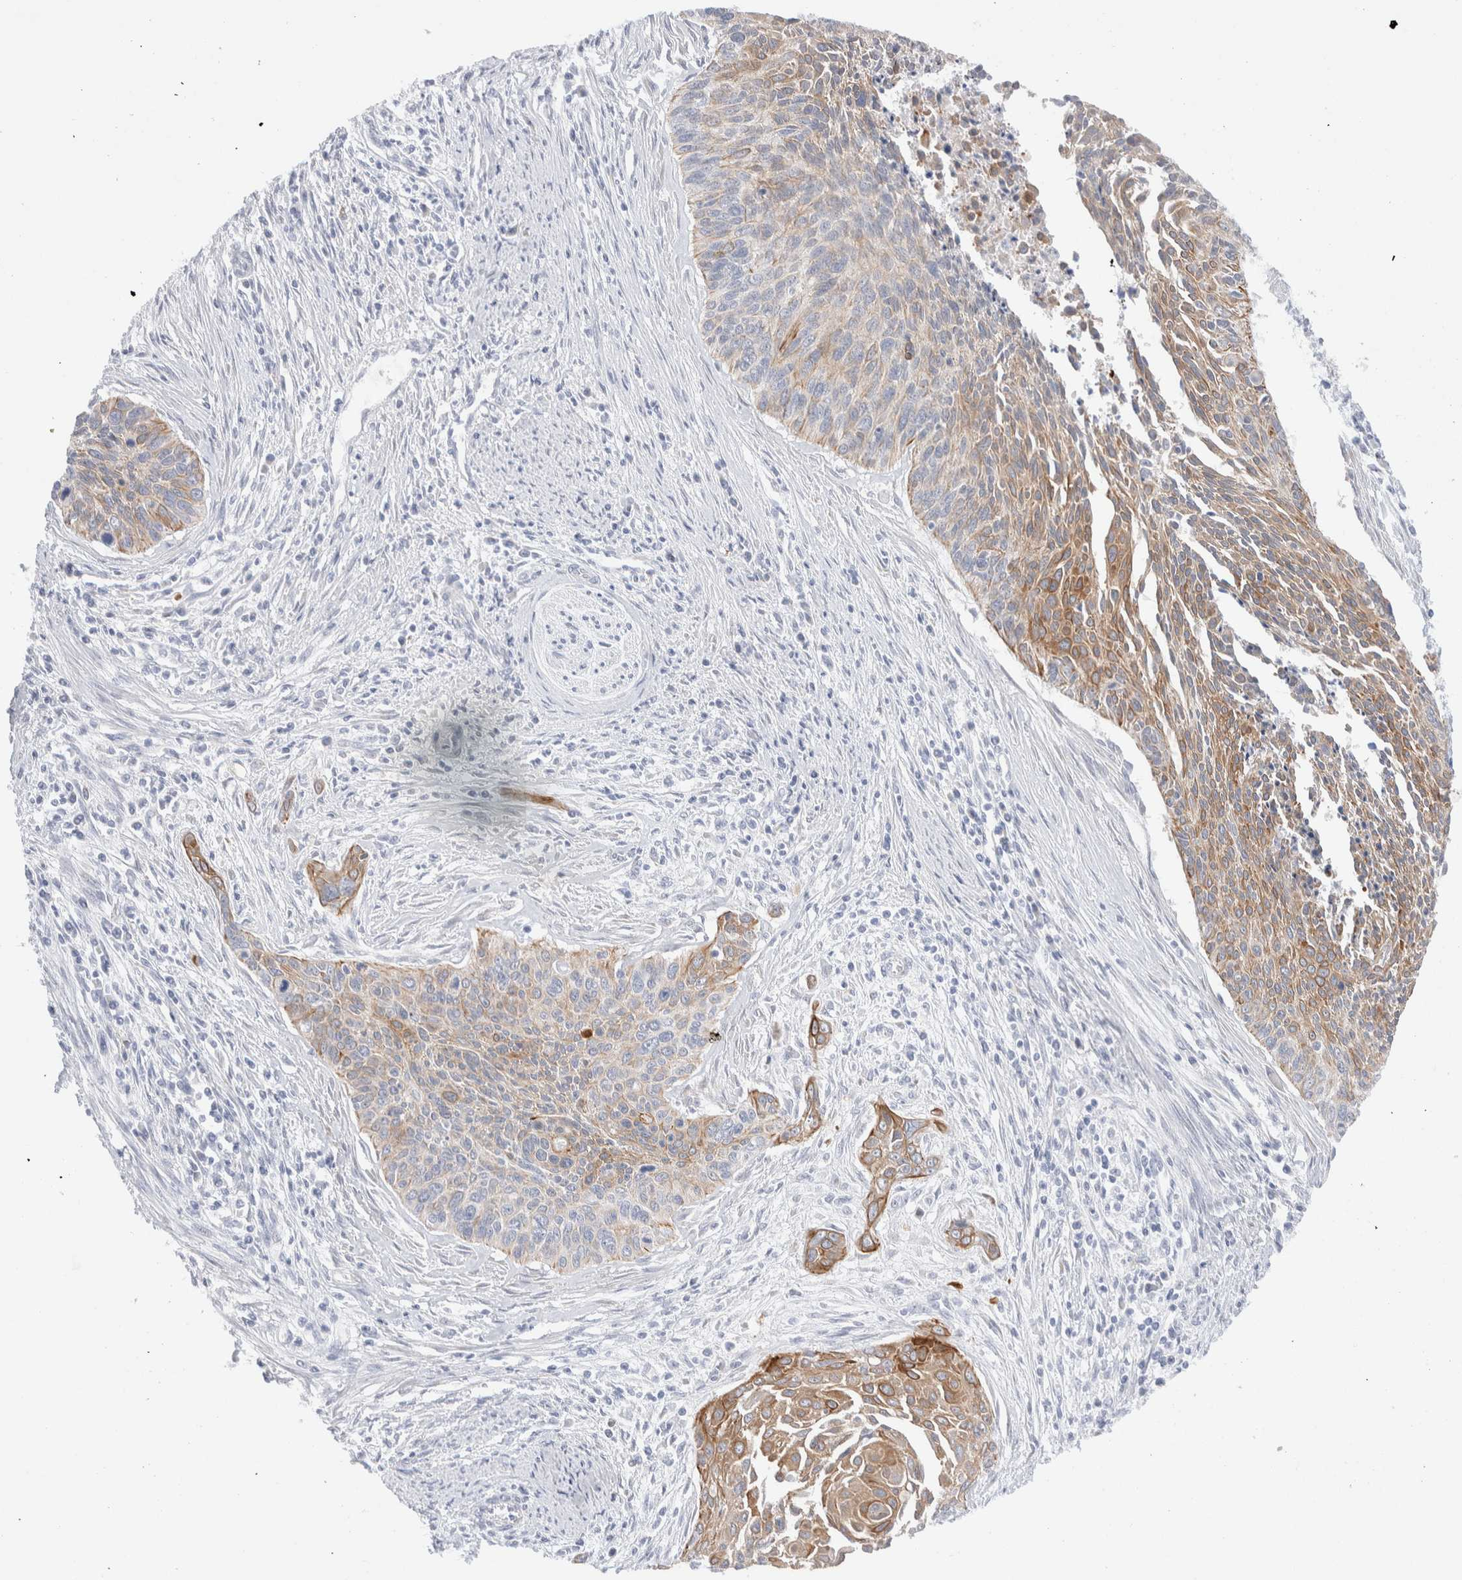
{"staining": {"intensity": "strong", "quantity": "25%-75%", "location": "cytoplasmic/membranous"}, "tissue": "cervical cancer", "cell_type": "Tumor cells", "image_type": "cancer", "snomed": [{"axis": "morphology", "description": "Squamous cell carcinoma, NOS"}, {"axis": "topography", "description": "Cervix"}], "caption": "This photomicrograph reveals IHC staining of squamous cell carcinoma (cervical), with high strong cytoplasmic/membranous positivity in approximately 25%-75% of tumor cells.", "gene": "C1orf112", "patient": {"sex": "female", "age": 55}}